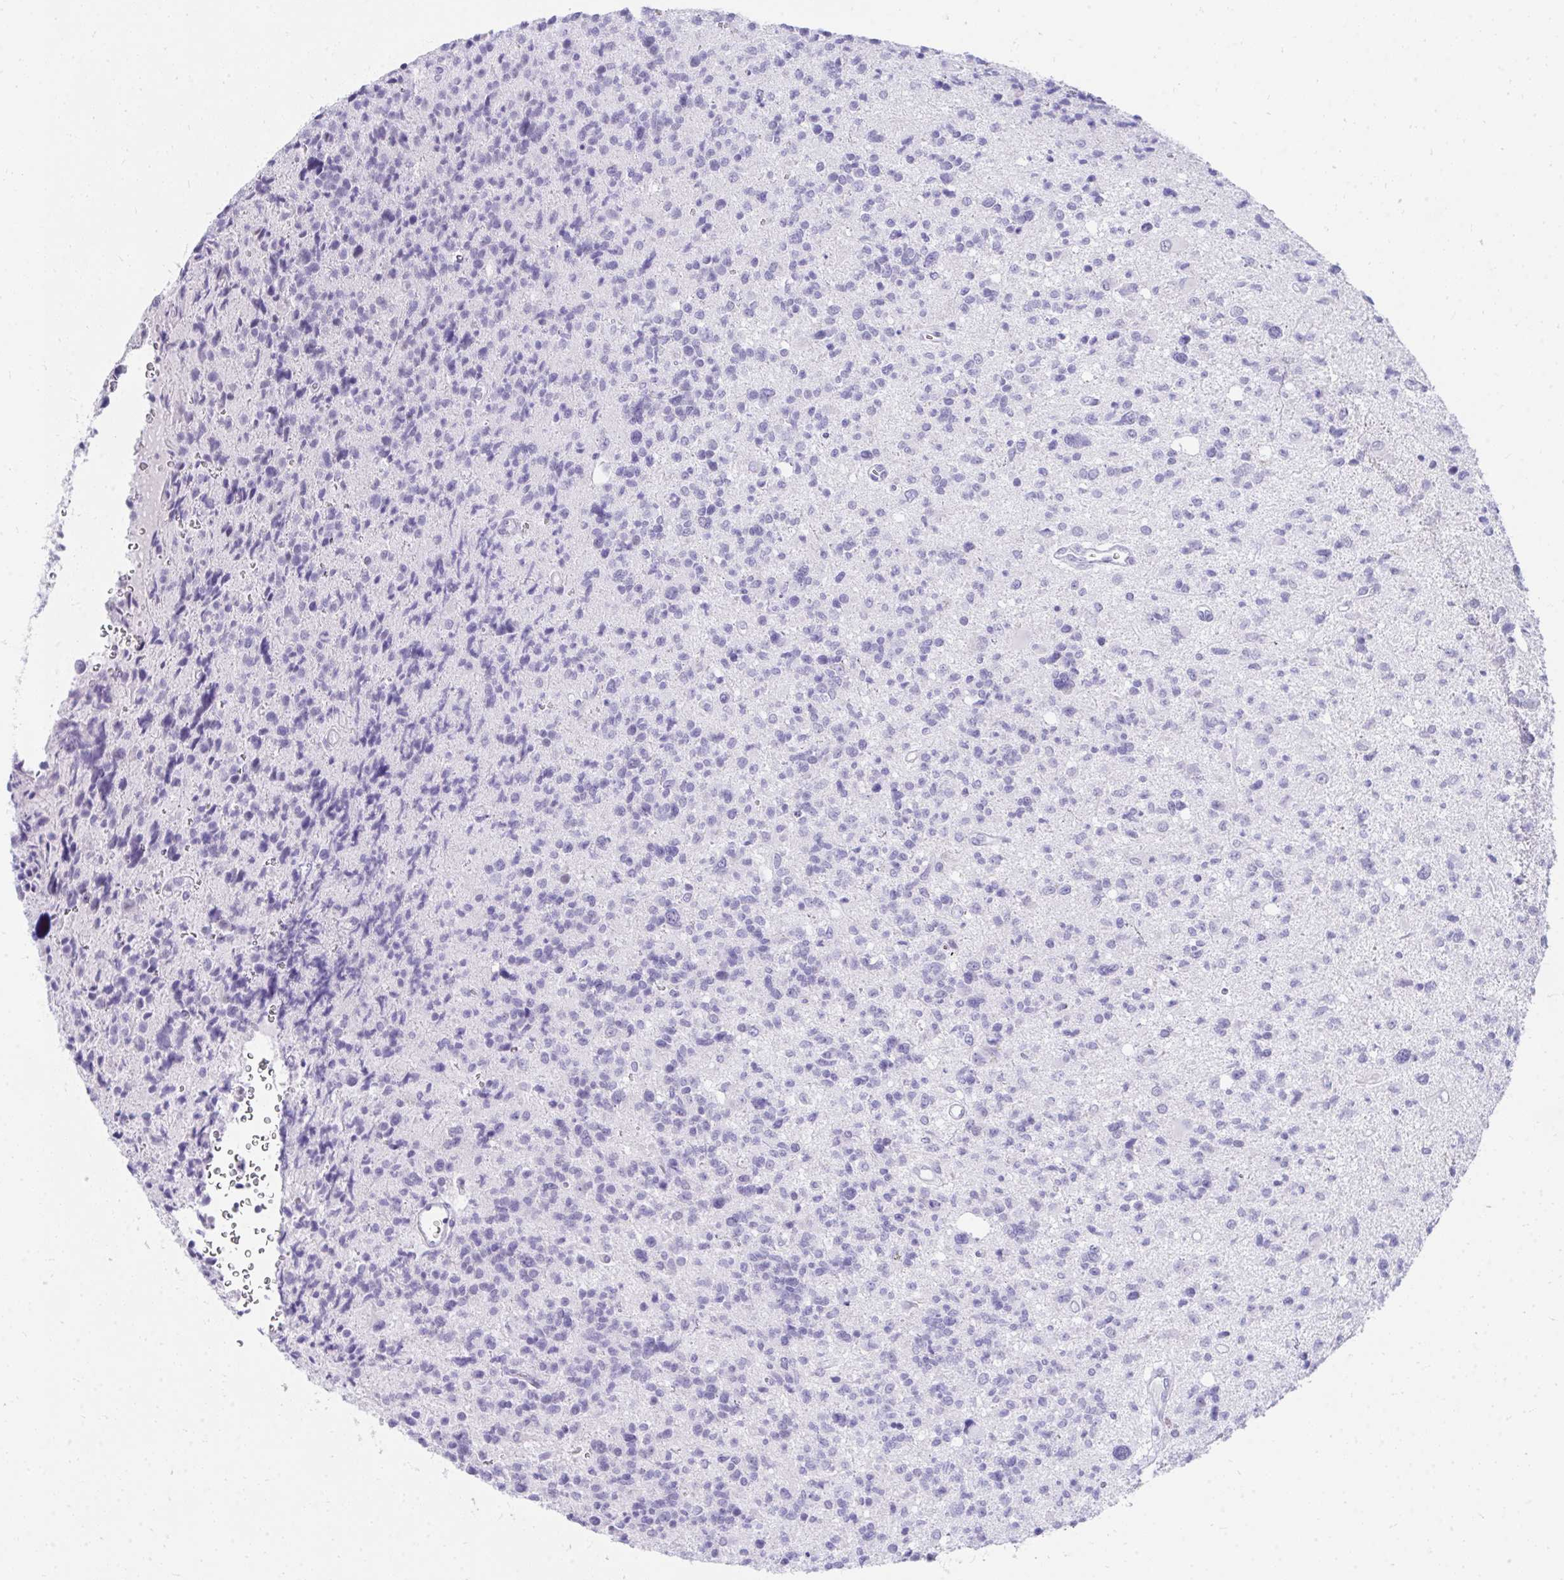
{"staining": {"intensity": "negative", "quantity": "none", "location": "none"}, "tissue": "glioma", "cell_type": "Tumor cells", "image_type": "cancer", "snomed": [{"axis": "morphology", "description": "Glioma, malignant, High grade"}, {"axis": "topography", "description": "Brain"}], "caption": "Immunohistochemical staining of malignant glioma (high-grade) displays no significant positivity in tumor cells.", "gene": "OR5F1", "patient": {"sex": "male", "age": 29}}